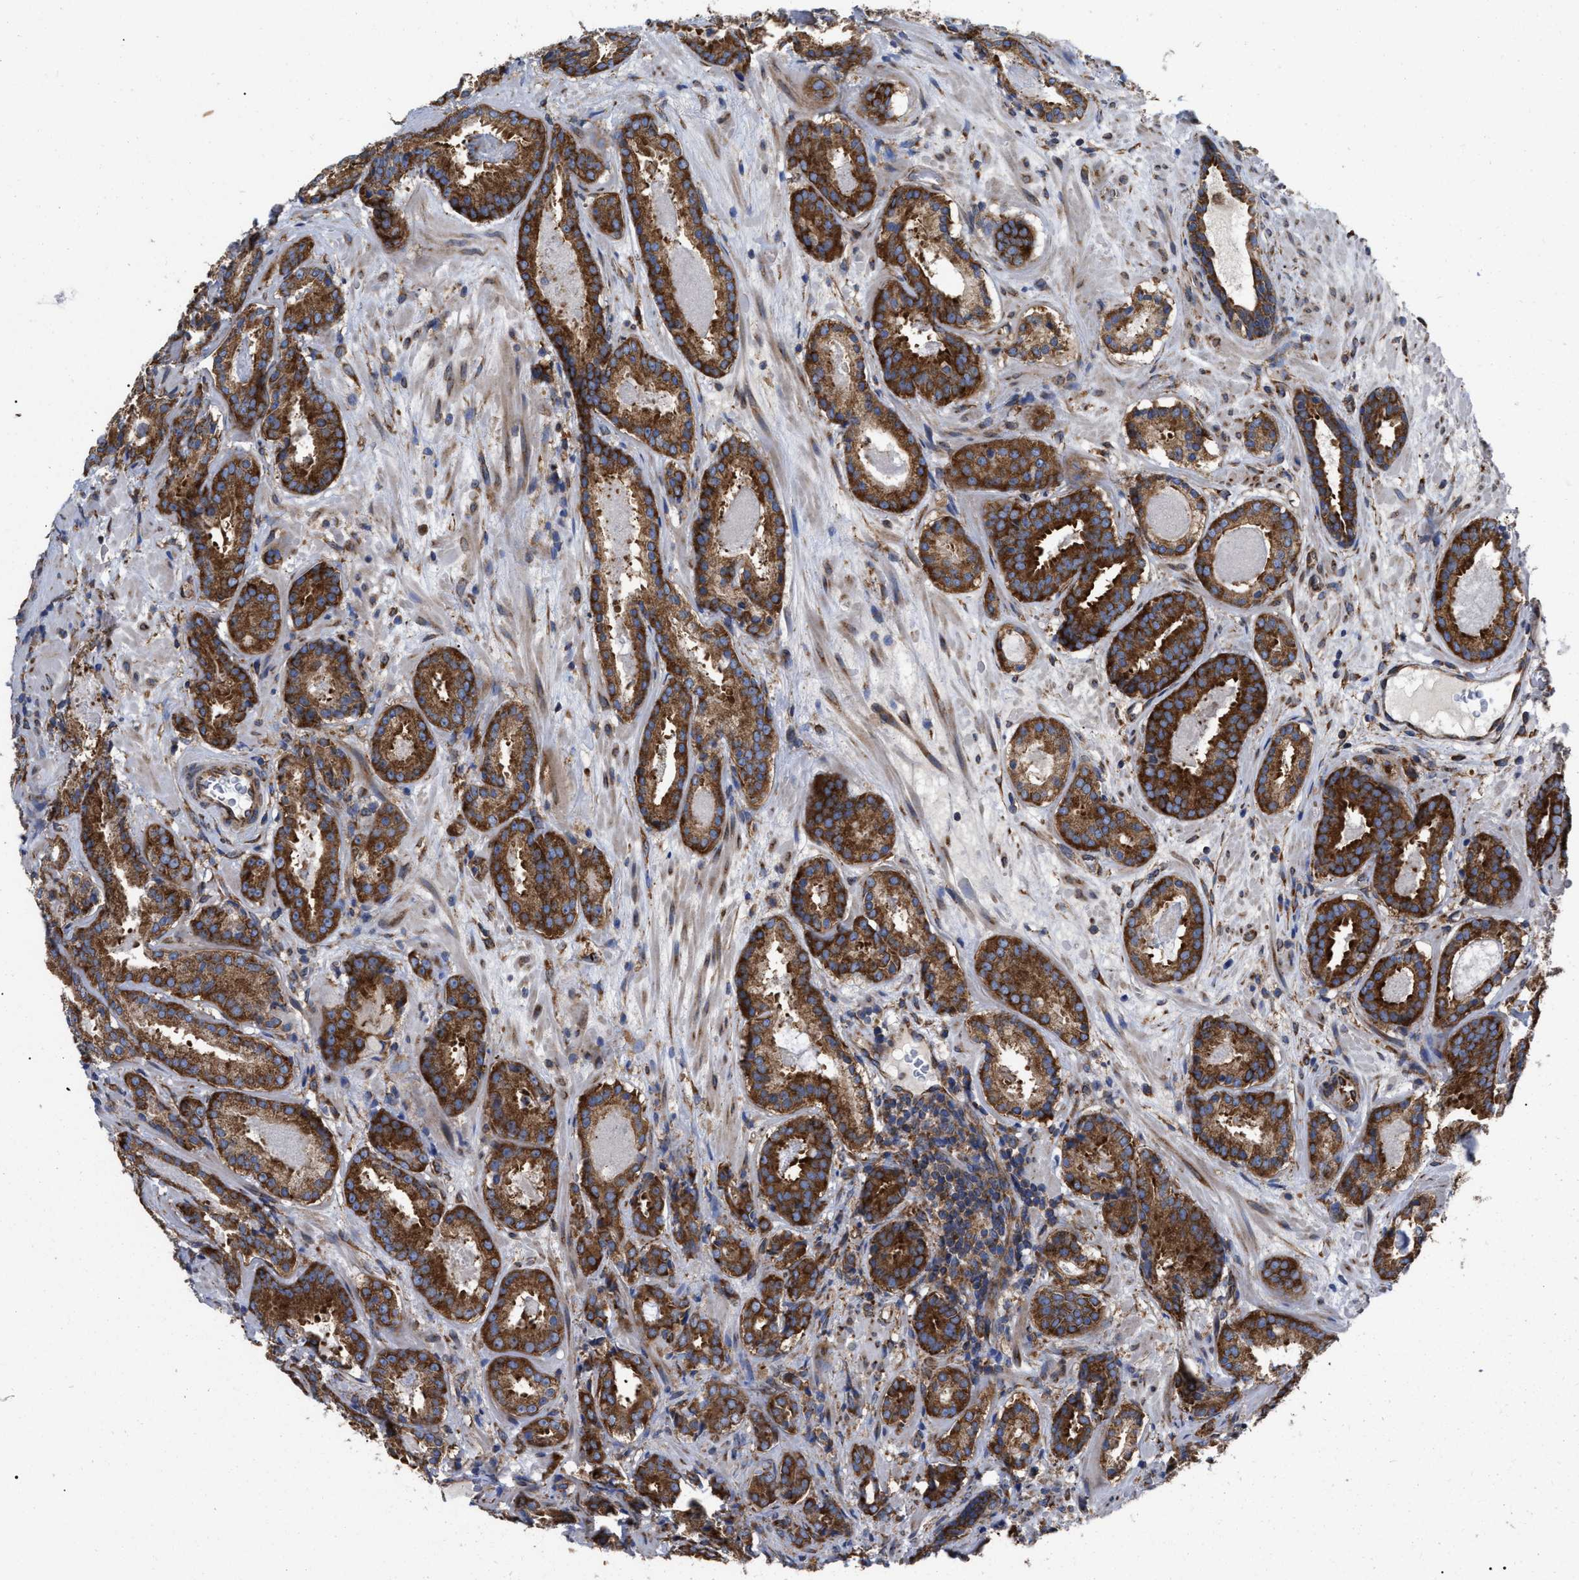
{"staining": {"intensity": "strong", "quantity": ">75%", "location": "cytoplasmic/membranous"}, "tissue": "prostate cancer", "cell_type": "Tumor cells", "image_type": "cancer", "snomed": [{"axis": "morphology", "description": "Adenocarcinoma, Low grade"}, {"axis": "topography", "description": "Prostate"}], "caption": "Protein expression analysis of prostate low-grade adenocarcinoma exhibits strong cytoplasmic/membranous positivity in approximately >75% of tumor cells.", "gene": "FAM120A", "patient": {"sex": "male", "age": 69}}